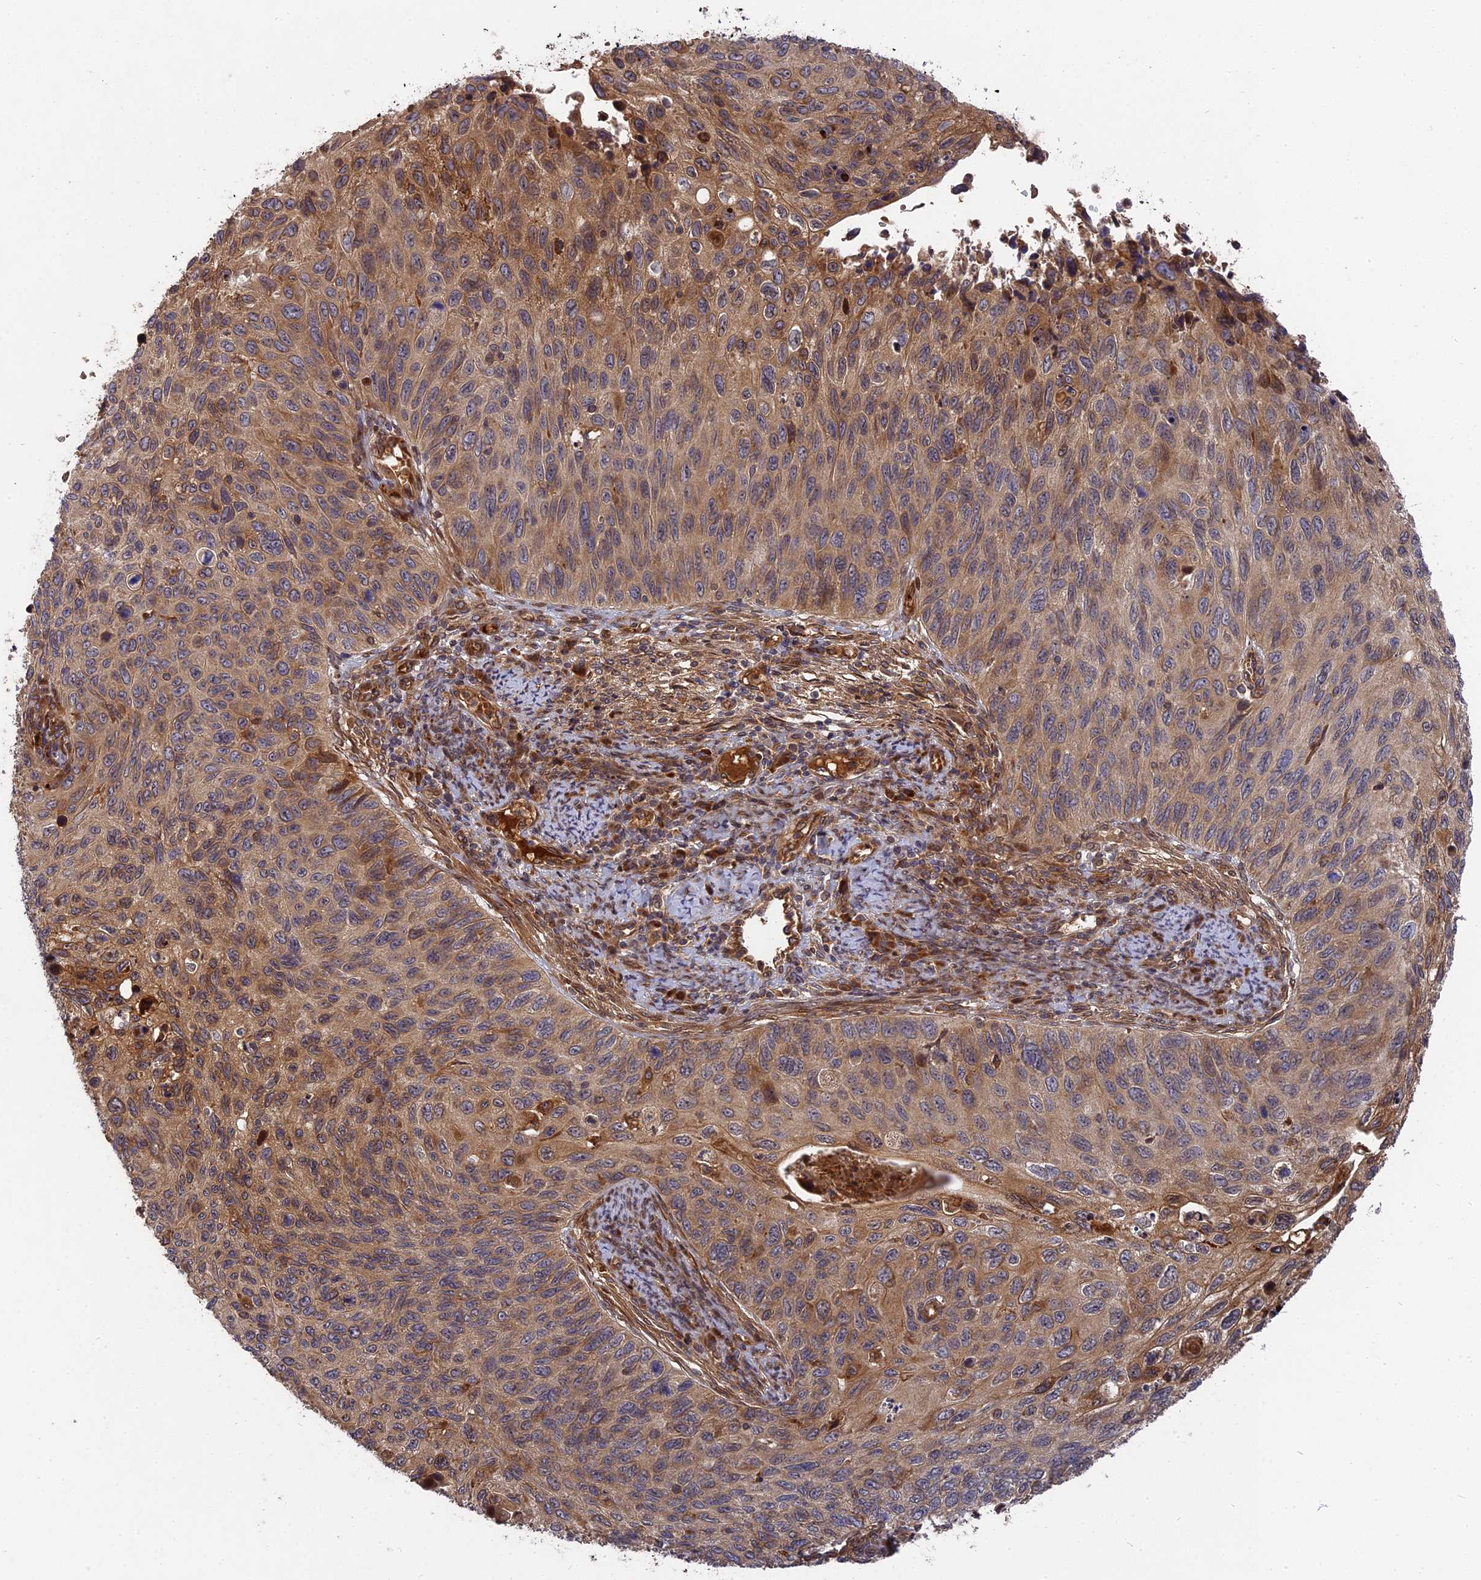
{"staining": {"intensity": "moderate", "quantity": "25%-75%", "location": "cytoplasmic/membranous"}, "tissue": "cervical cancer", "cell_type": "Tumor cells", "image_type": "cancer", "snomed": [{"axis": "morphology", "description": "Squamous cell carcinoma, NOS"}, {"axis": "topography", "description": "Cervix"}], "caption": "Cervical squamous cell carcinoma stained with a protein marker reveals moderate staining in tumor cells.", "gene": "TMUB2", "patient": {"sex": "female", "age": 70}}